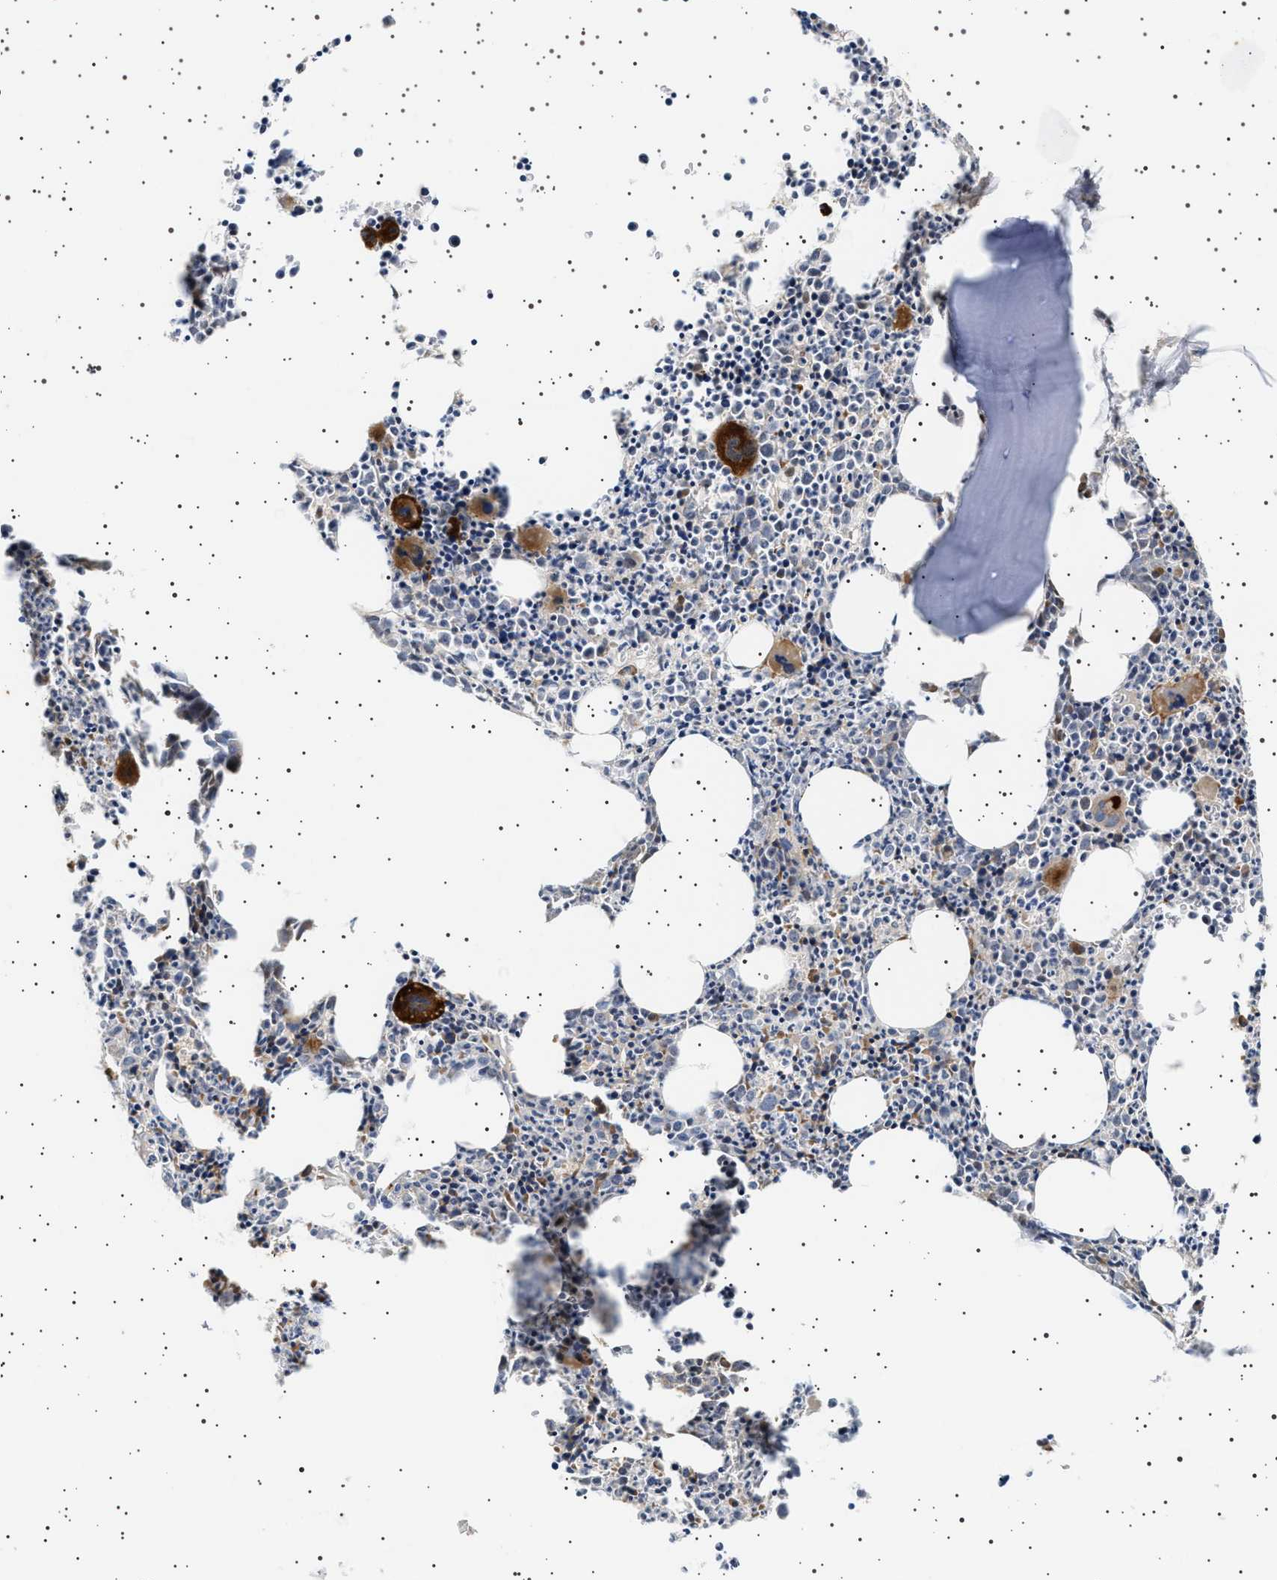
{"staining": {"intensity": "strong", "quantity": "<25%", "location": "cytoplasmic/membranous"}, "tissue": "bone marrow", "cell_type": "Hematopoietic cells", "image_type": "normal", "snomed": [{"axis": "morphology", "description": "Normal tissue, NOS"}, {"axis": "morphology", "description": "Inflammation, NOS"}, {"axis": "topography", "description": "Bone marrow"}], "caption": "Strong cytoplasmic/membranous protein positivity is identified in about <25% of hematopoietic cells in bone marrow.", "gene": "BAG3", "patient": {"sex": "male", "age": 31}}